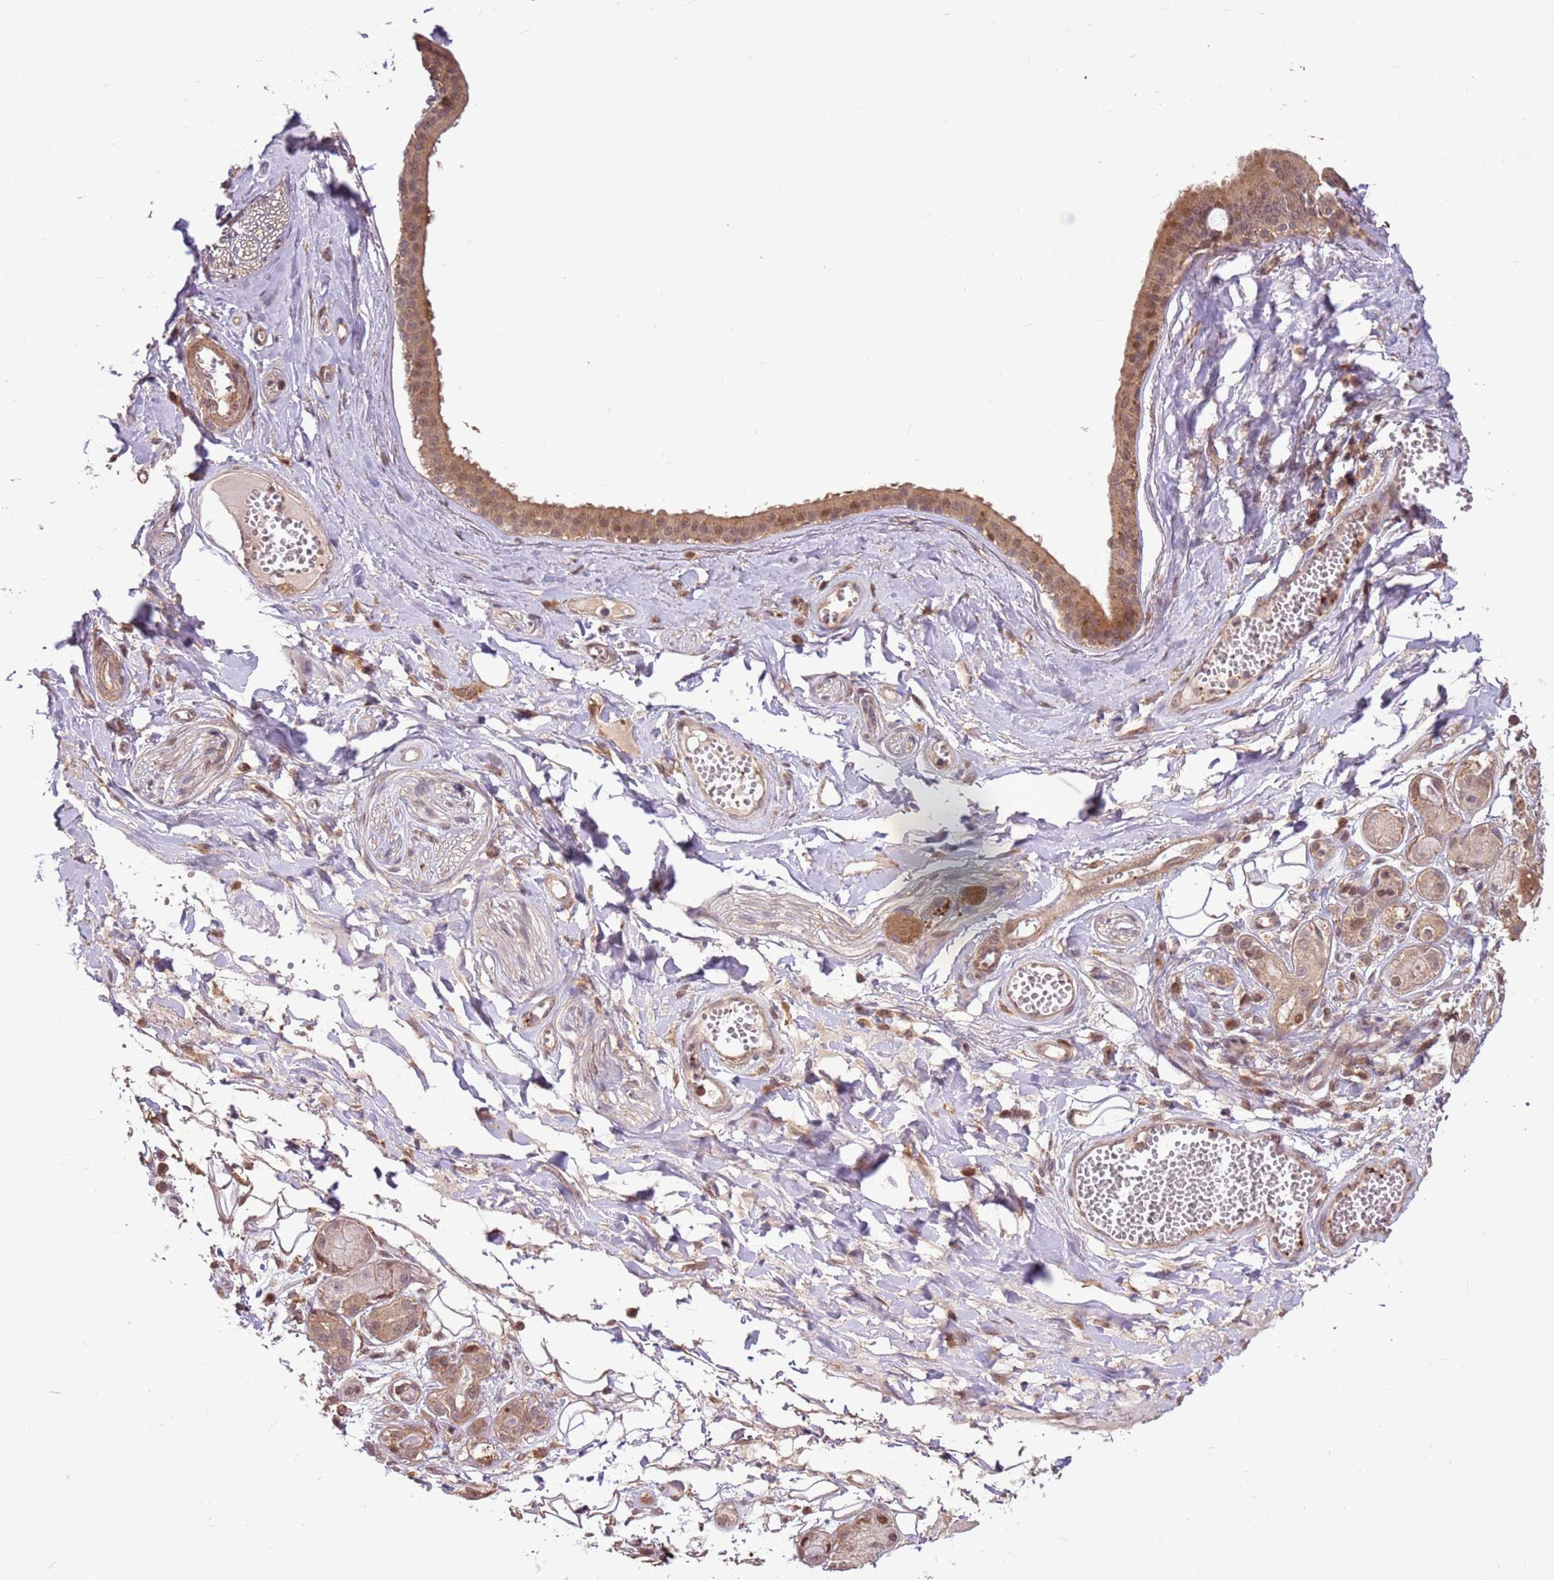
{"staining": {"intensity": "negative", "quantity": "none", "location": "none"}, "tissue": "adipose tissue", "cell_type": "Adipocytes", "image_type": "normal", "snomed": [{"axis": "morphology", "description": "Normal tissue, NOS"}, {"axis": "morphology", "description": "Inflammation, NOS"}, {"axis": "topography", "description": "Salivary gland"}, {"axis": "topography", "description": "Peripheral nerve tissue"}], "caption": "The photomicrograph displays no significant positivity in adipocytes of adipose tissue.", "gene": "CCDC112", "patient": {"sex": "female", "age": 75}}